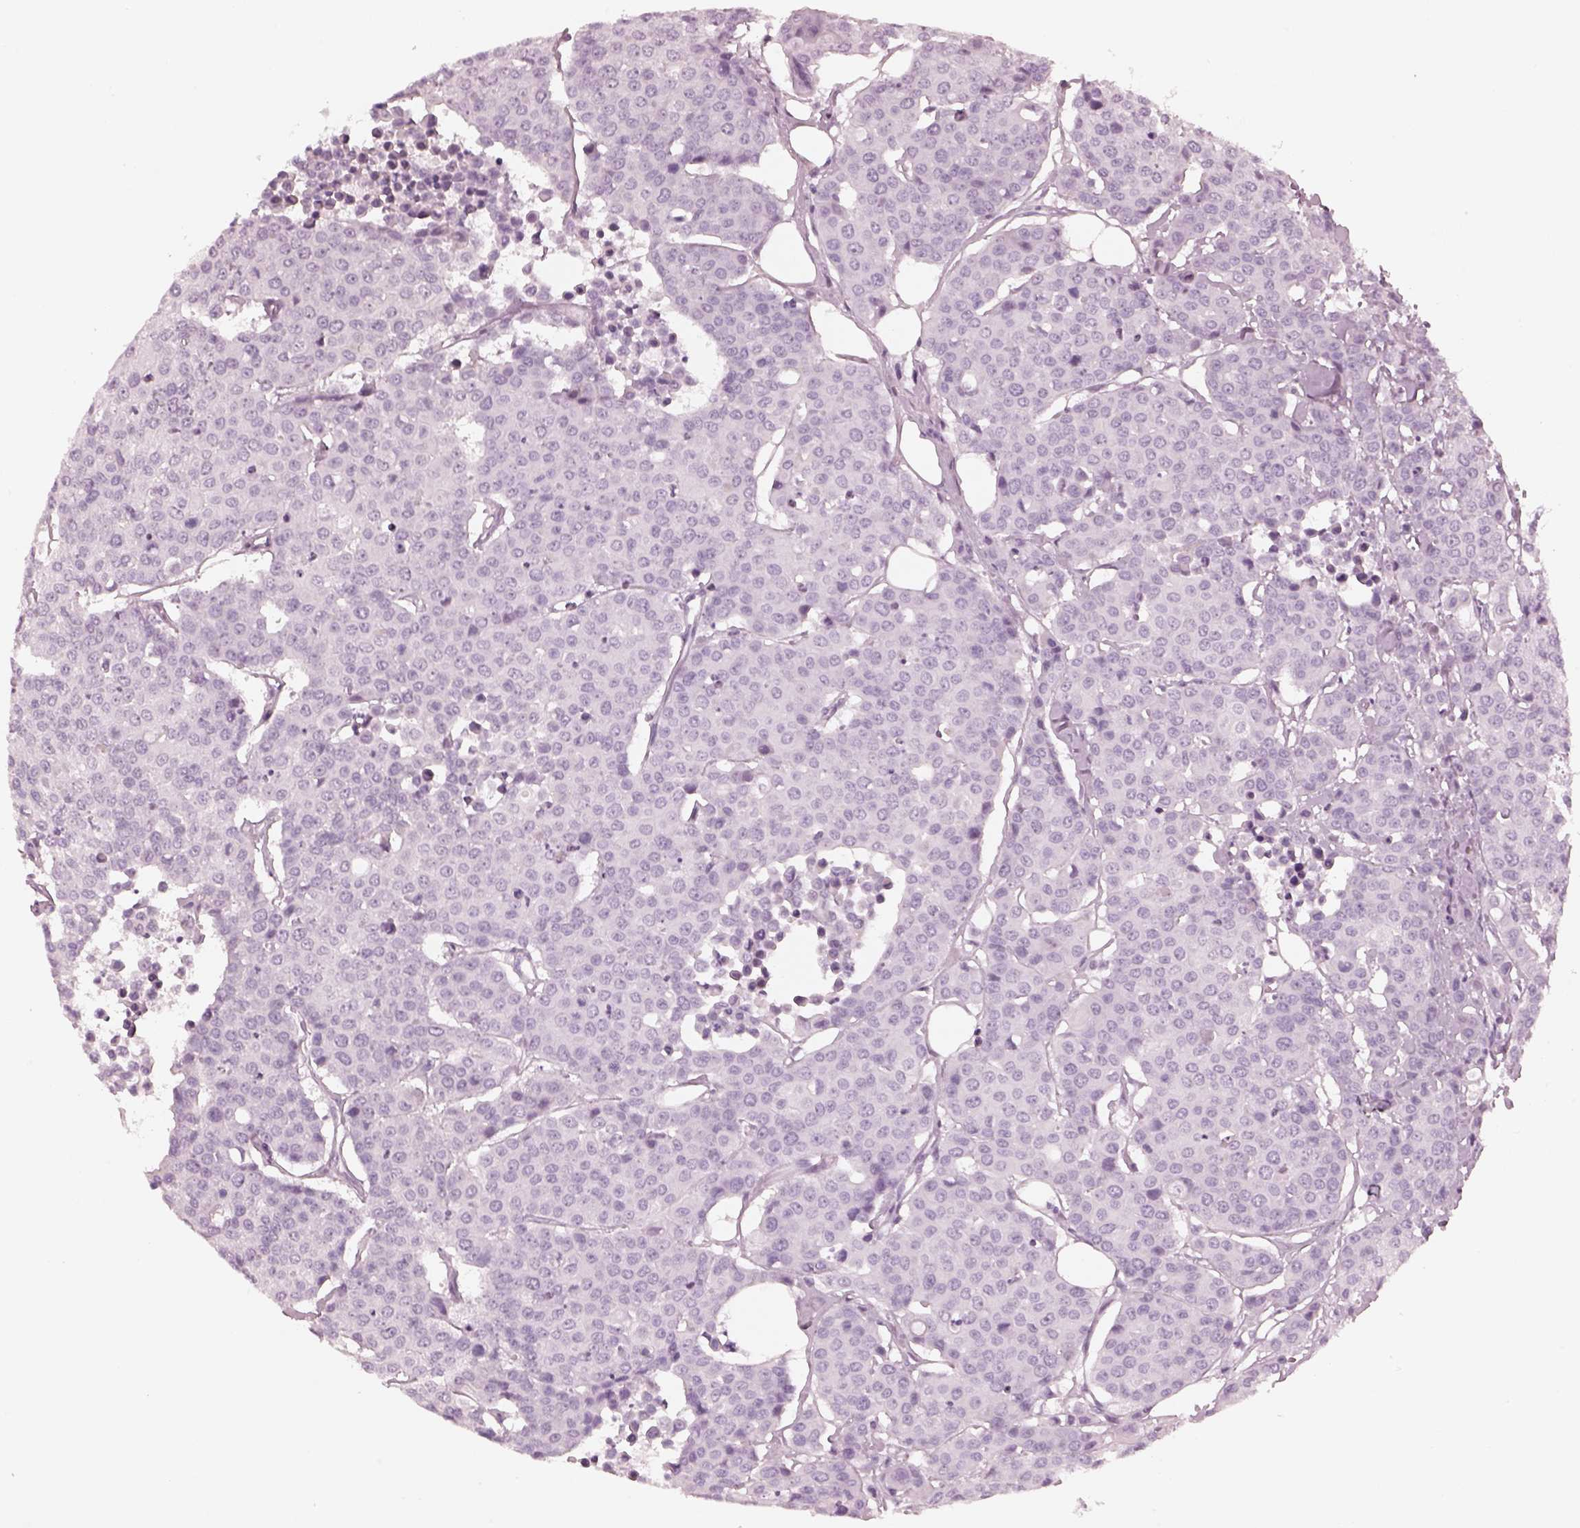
{"staining": {"intensity": "negative", "quantity": "none", "location": "none"}, "tissue": "carcinoid", "cell_type": "Tumor cells", "image_type": "cancer", "snomed": [{"axis": "morphology", "description": "Carcinoid, malignant, NOS"}, {"axis": "topography", "description": "Colon"}], "caption": "An immunohistochemistry (IHC) micrograph of carcinoid is shown. There is no staining in tumor cells of carcinoid.", "gene": "OPN4", "patient": {"sex": "male", "age": 81}}